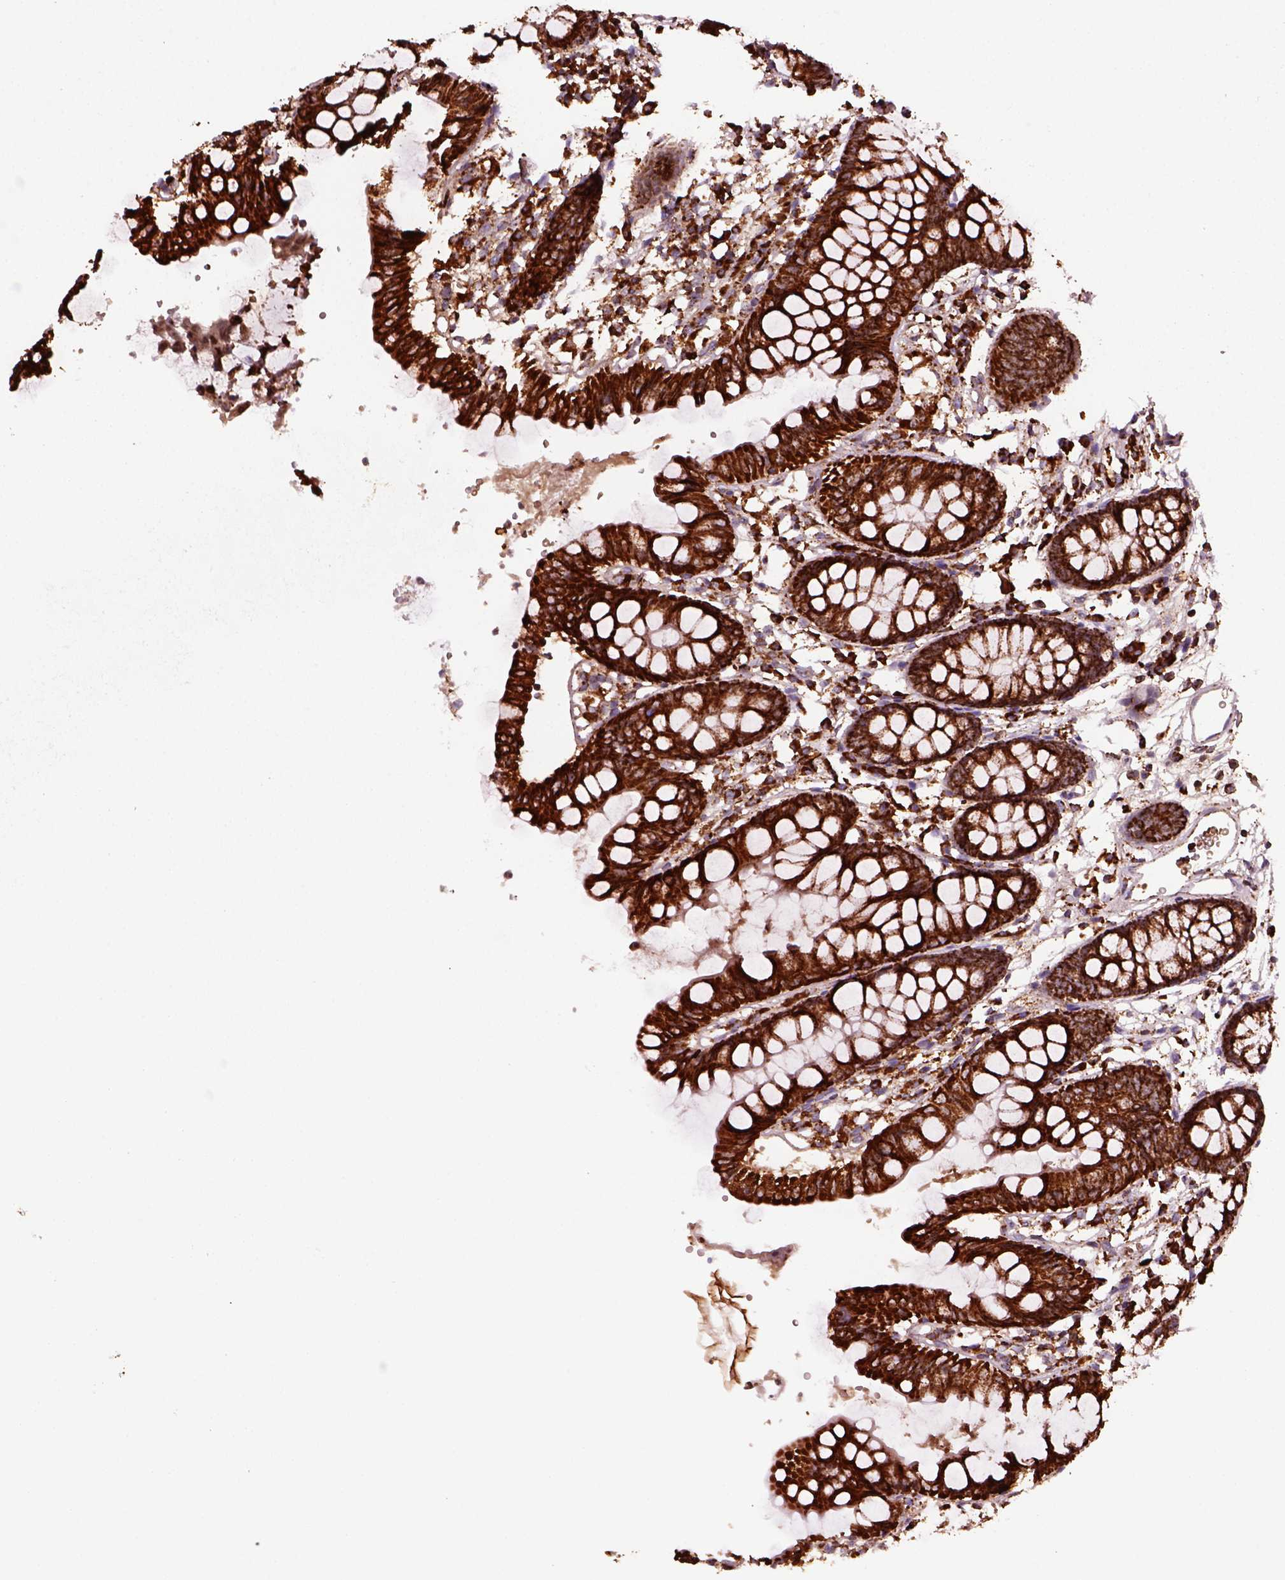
{"staining": {"intensity": "moderate", "quantity": ">75%", "location": "cytoplasmic/membranous"}, "tissue": "colon", "cell_type": "Endothelial cells", "image_type": "normal", "snomed": [{"axis": "morphology", "description": "Normal tissue, NOS"}, {"axis": "topography", "description": "Colon"}], "caption": "The immunohistochemical stain highlights moderate cytoplasmic/membranous positivity in endothelial cells of unremarkable colon.", "gene": "NUDT16L1", "patient": {"sex": "female", "age": 84}}